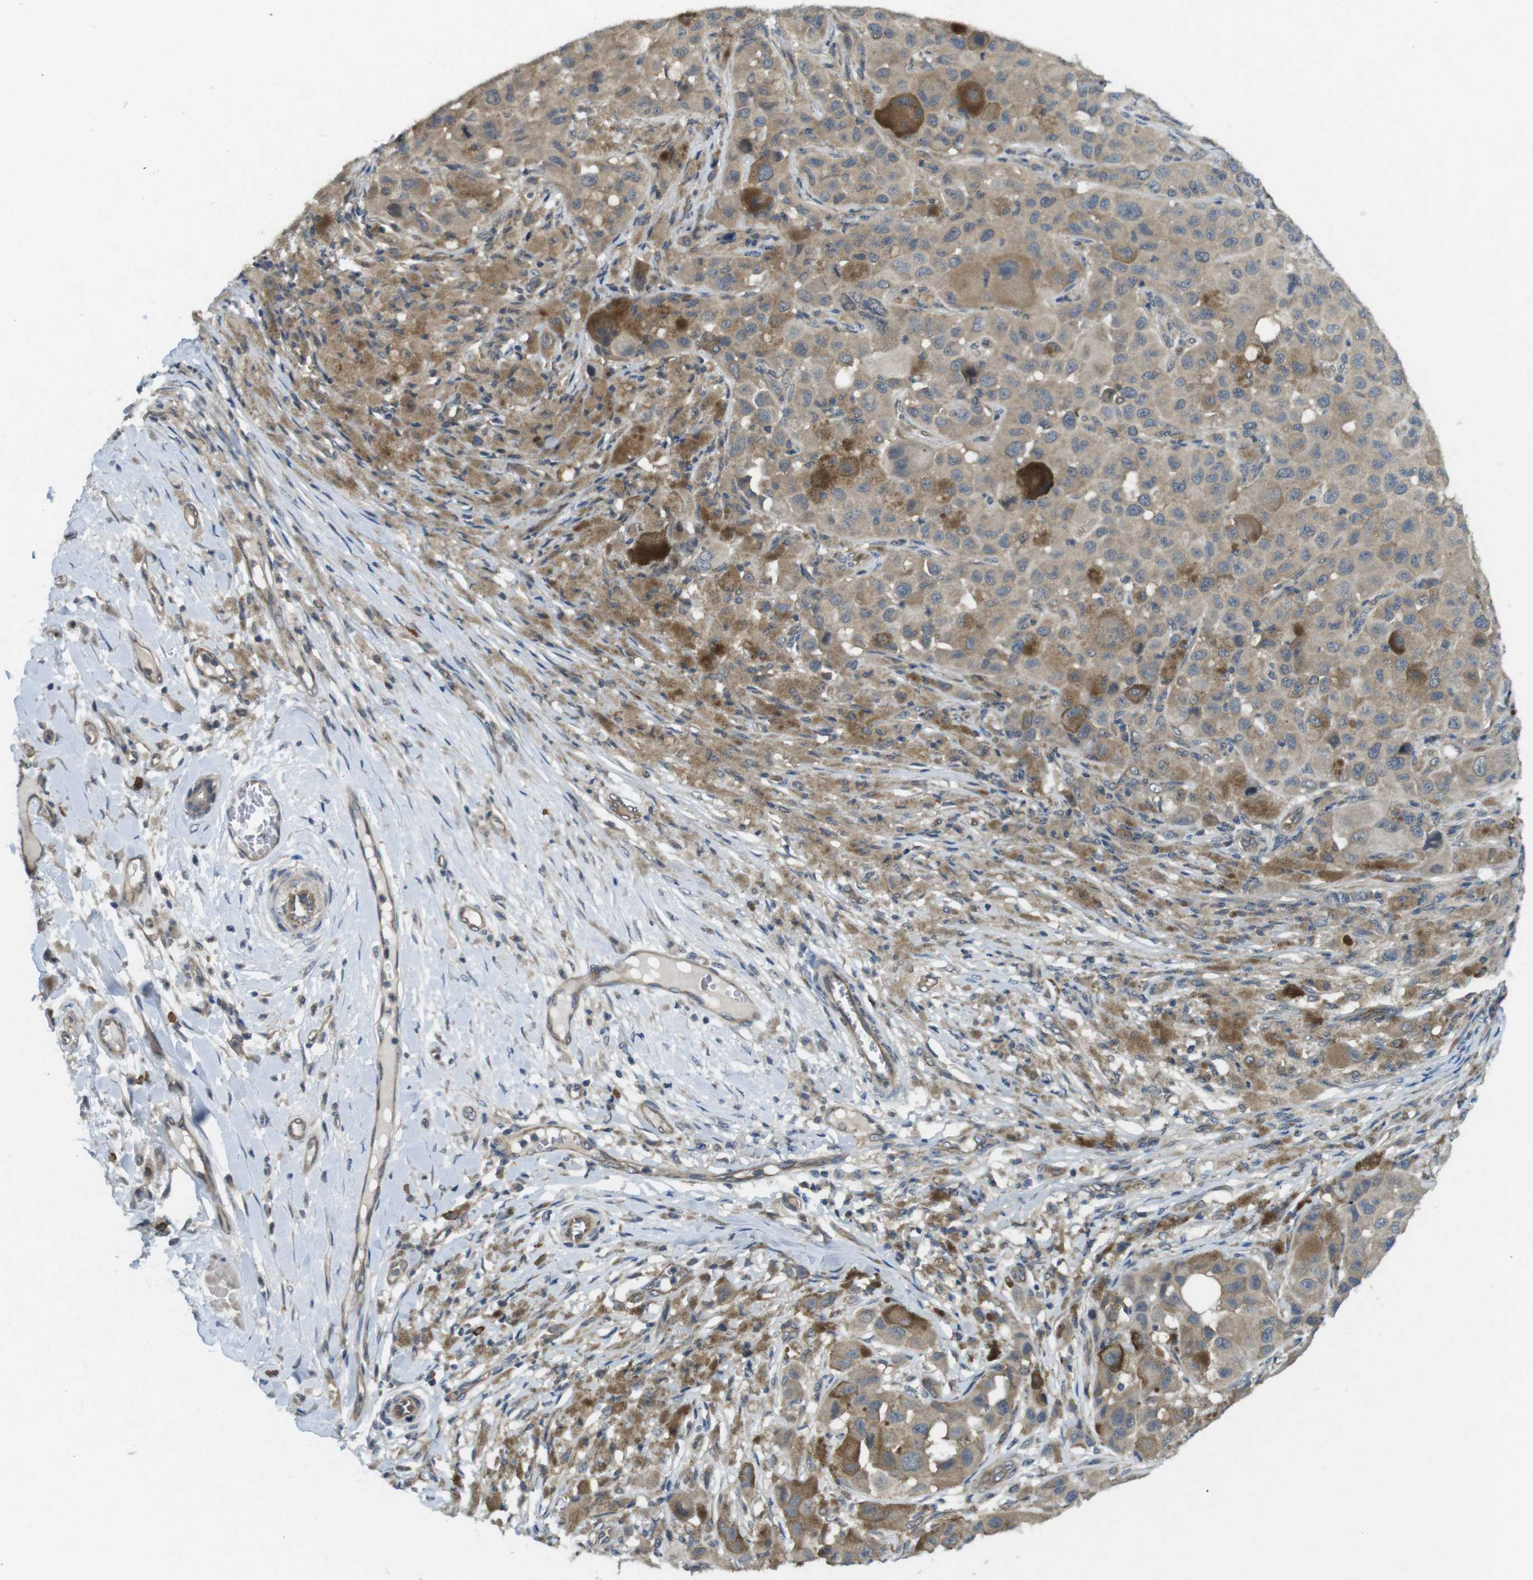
{"staining": {"intensity": "weak", "quantity": "25%-75%", "location": "cytoplasmic/membranous"}, "tissue": "melanoma", "cell_type": "Tumor cells", "image_type": "cancer", "snomed": [{"axis": "morphology", "description": "Malignant melanoma, NOS"}, {"axis": "topography", "description": "Skin"}], "caption": "A brown stain highlights weak cytoplasmic/membranous expression of a protein in malignant melanoma tumor cells.", "gene": "SUGT1", "patient": {"sex": "male", "age": 96}}